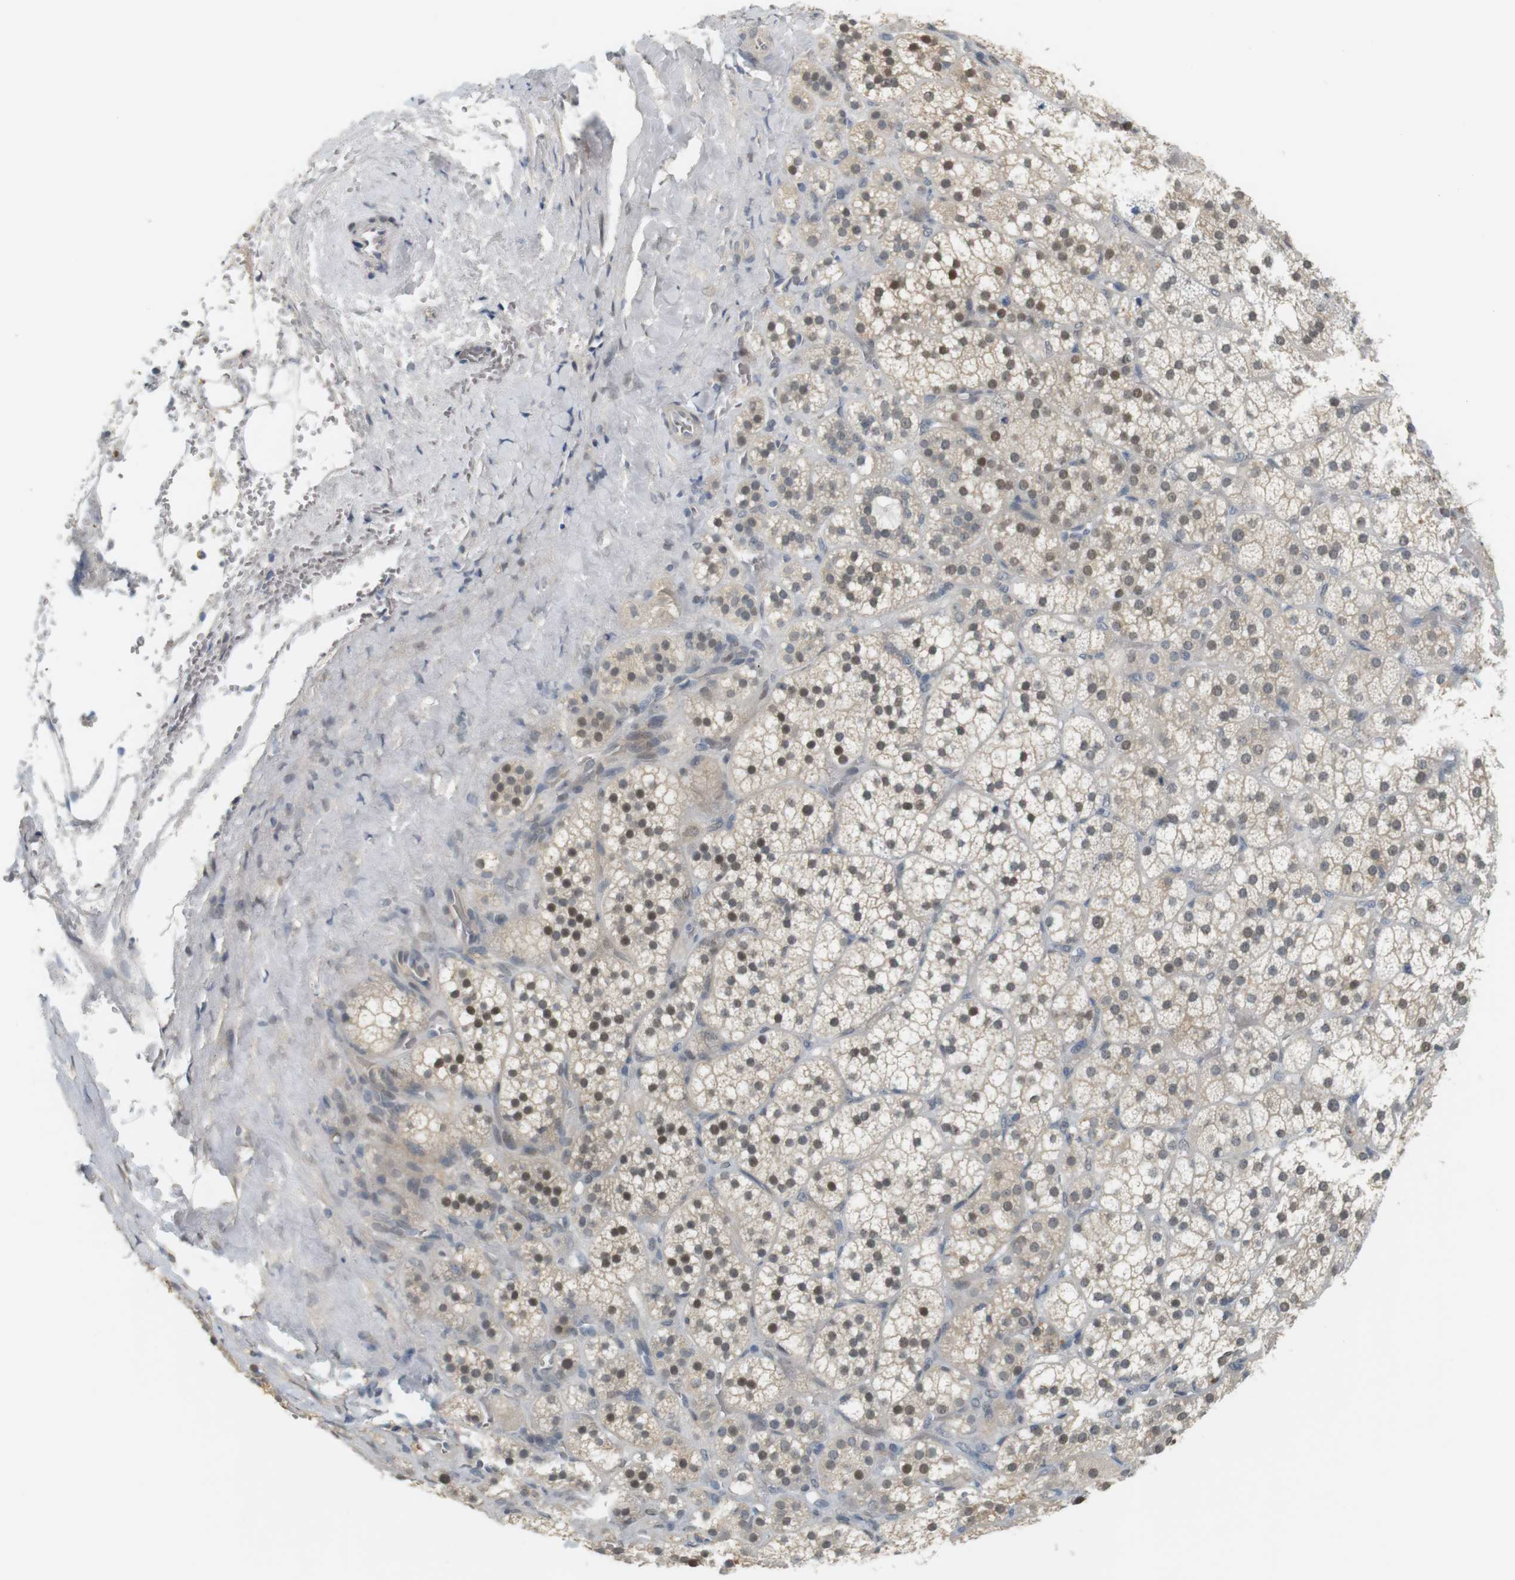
{"staining": {"intensity": "moderate", "quantity": ">75%", "location": "nuclear"}, "tissue": "adrenal gland", "cell_type": "Glandular cells", "image_type": "normal", "snomed": [{"axis": "morphology", "description": "Normal tissue, NOS"}, {"axis": "topography", "description": "Adrenal gland"}], "caption": "Immunohistochemical staining of unremarkable adrenal gland exhibits >75% levels of moderate nuclear protein expression in approximately >75% of glandular cells. Using DAB (3,3'-diaminobenzidine) (brown) and hematoxylin (blue) stains, captured at high magnification using brightfield microscopy.", "gene": "CREB3L2", "patient": {"sex": "female", "age": 71}}